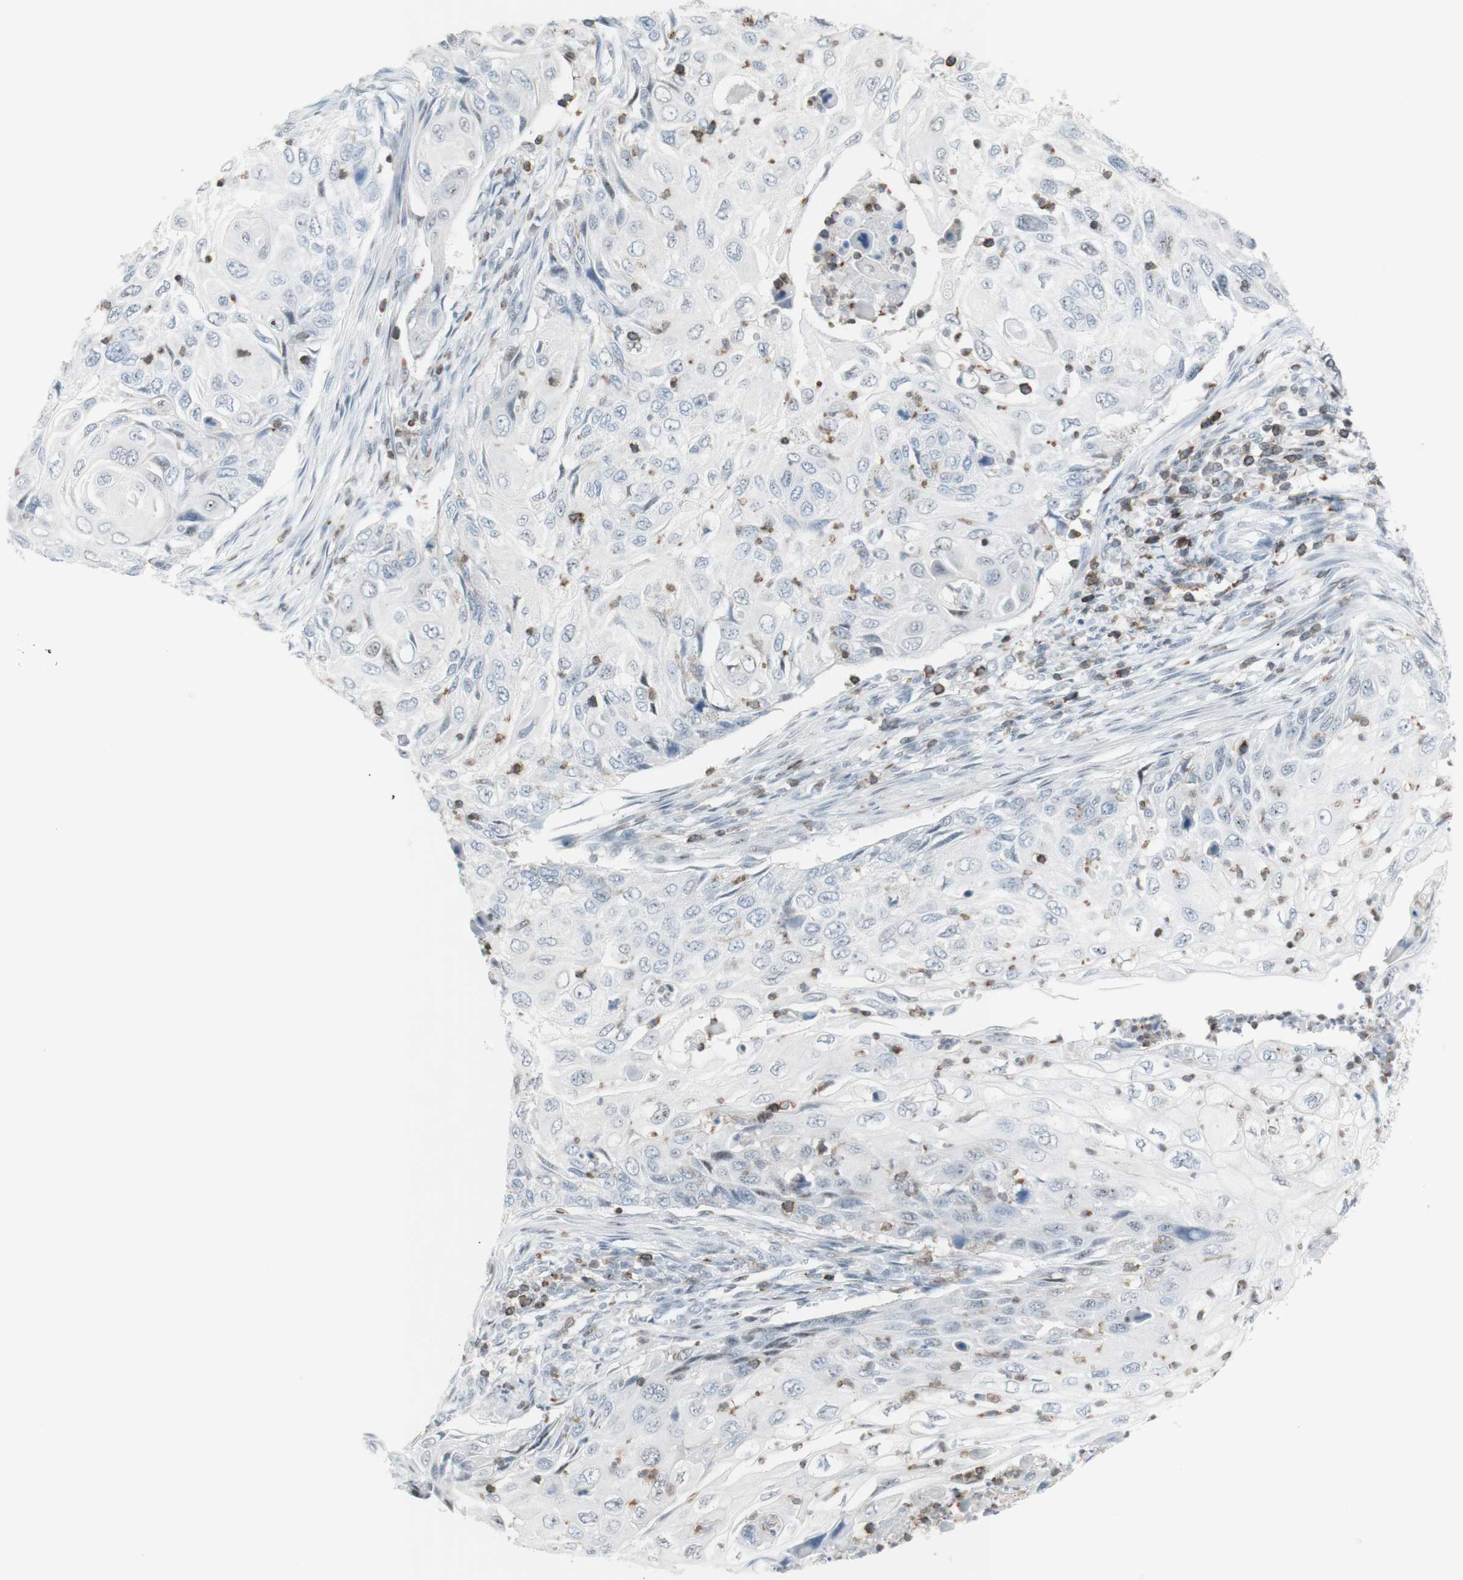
{"staining": {"intensity": "weak", "quantity": "<25%", "location": "cytoplasmic/membranous"}, "tissue": "cervical cancer", "cell_type": "Tumor cells", "image_type": "cancer", "snomed": [{"axis": "morphology", "description": "Squamous cell carcinoma, NOS"}, {"axis": "topography", "description": "Cervix"}], "caption": "An immunohistochemistry photomicrograph of squamous cell carcinoma (cervical) is shown. There is no staining in tumor cells of squamous cell carcinoma (cervical).", "gene": "NRG1", "patient": {"sex": "female", "age": 70}}